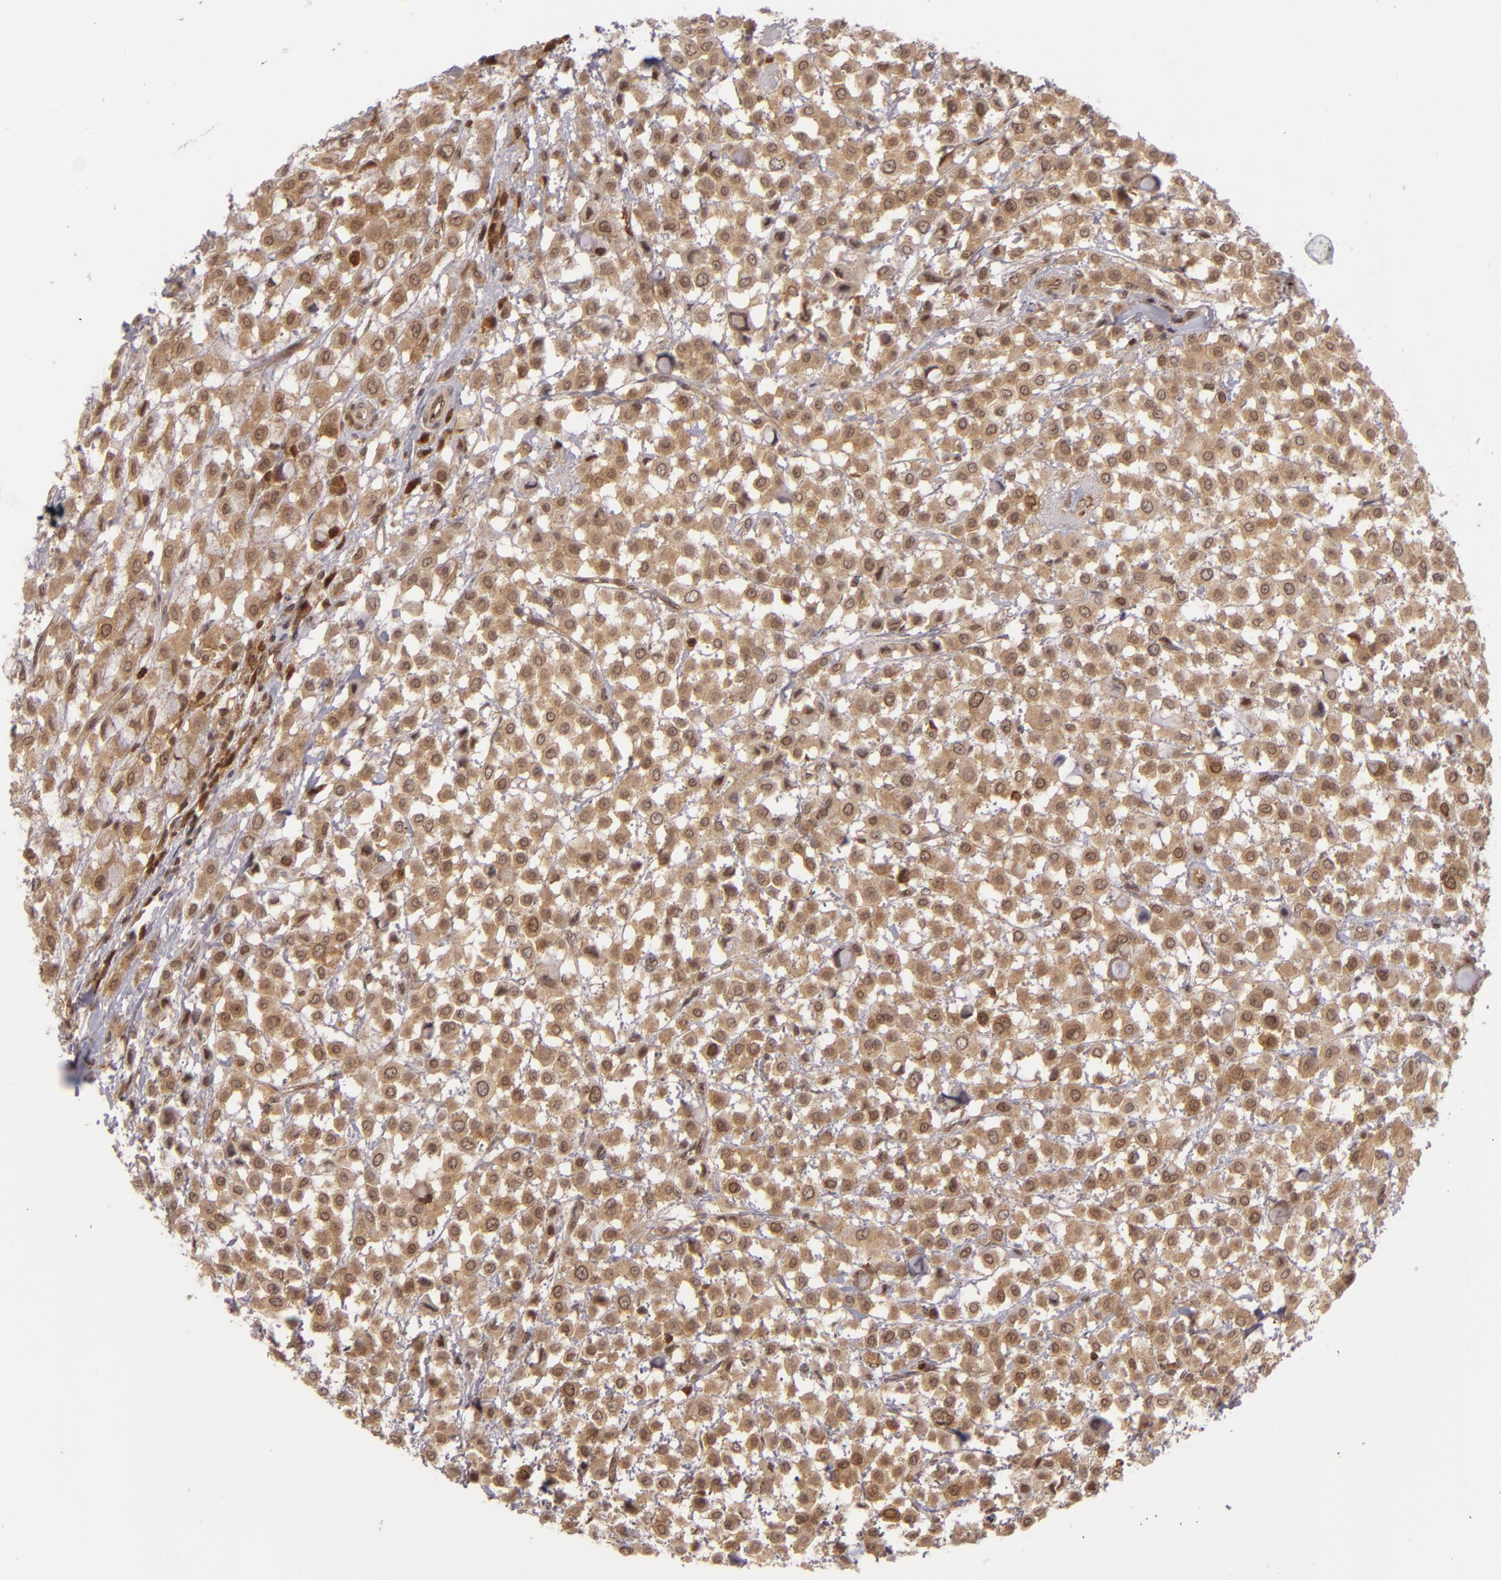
{"staining": {"intensity": "weak", "quantity": ">75%", "location": "cytoplasmic/membranous"}, "tissue": "breast cancer", "cell_type": "Tumor cells", "image_type": "cancer", "snomed": [{"axis": "morphology", "description": "Lobular carcinoma"}, {"axis": "topography", "description": "Breast"}], "caption": "Breast lobular carcinoma stained with DAB (3,3'-diaminobenzidine) immunohistochemistry reveals low levels of weak cytoplasmic/membranous staining in approximately >75% of tumor cells.", "gene": "ZBTB33", "patient": {"sex": "female", "age": 85}}